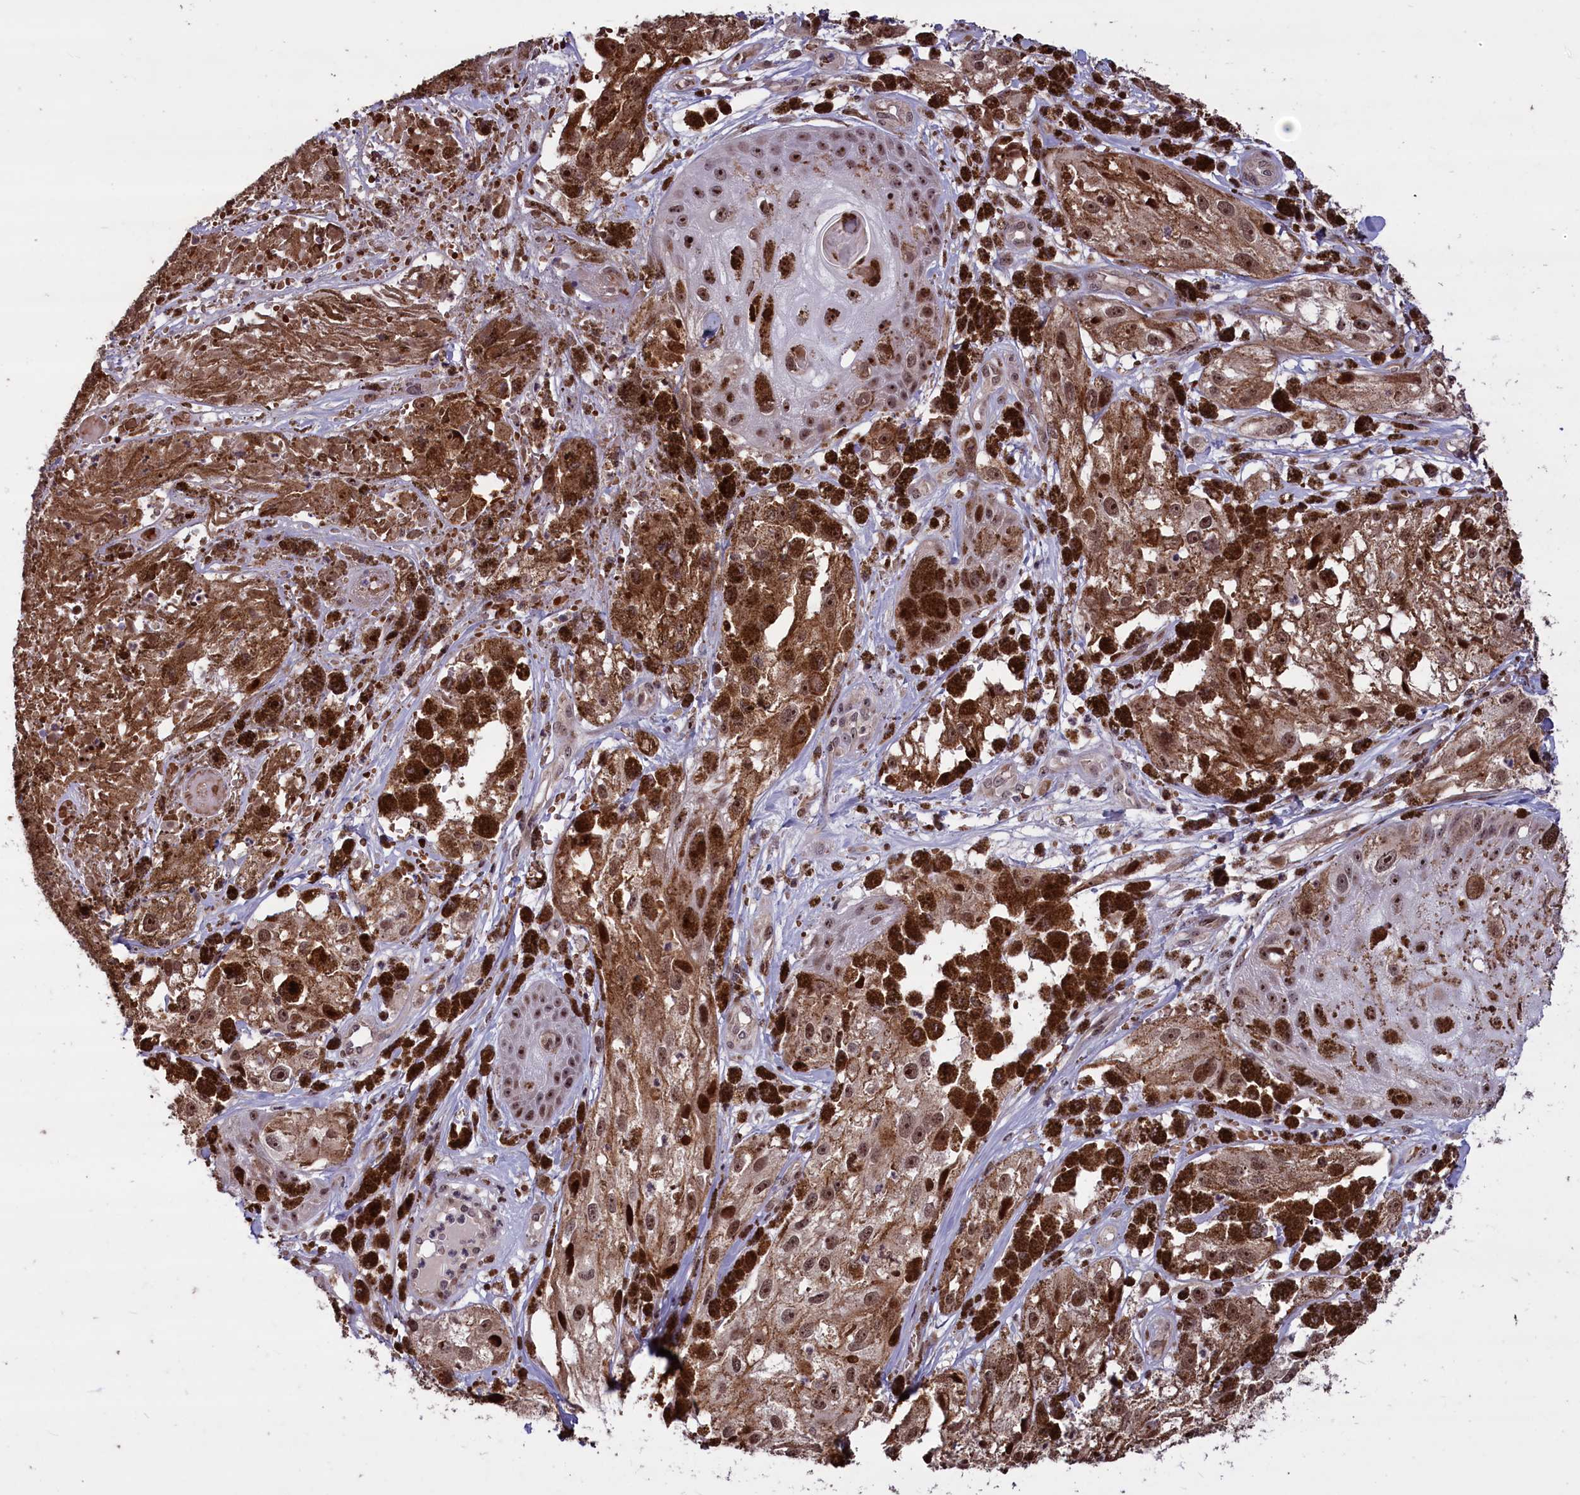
{"staining": {"intensity": "moderate", "quantity": ">75%", "location": "cytoplasmic/membranous,nuclear"}, "tissue": "melanoma", "cell_type": "Tumor cells", "image_type": "cancer", "snomed": [{"axis": "morphology", "description": "Malignant melanoma, NOS"}, {"axis": "topography", "description": "Skin"}], "caption": "The histopathology image demonstrates immunohistochemical staining of melanoma. There is moderate cytoplasmic/membranous and nuclear expression is identified in approximately >75% of tumor cells. The staining is performed using DAB brown chromogen to label protein expression. The nuclei are counter-stained blue using hematoxylin.", "gene": "SHFL", "patient": {"sex": "male", "age": 88}}